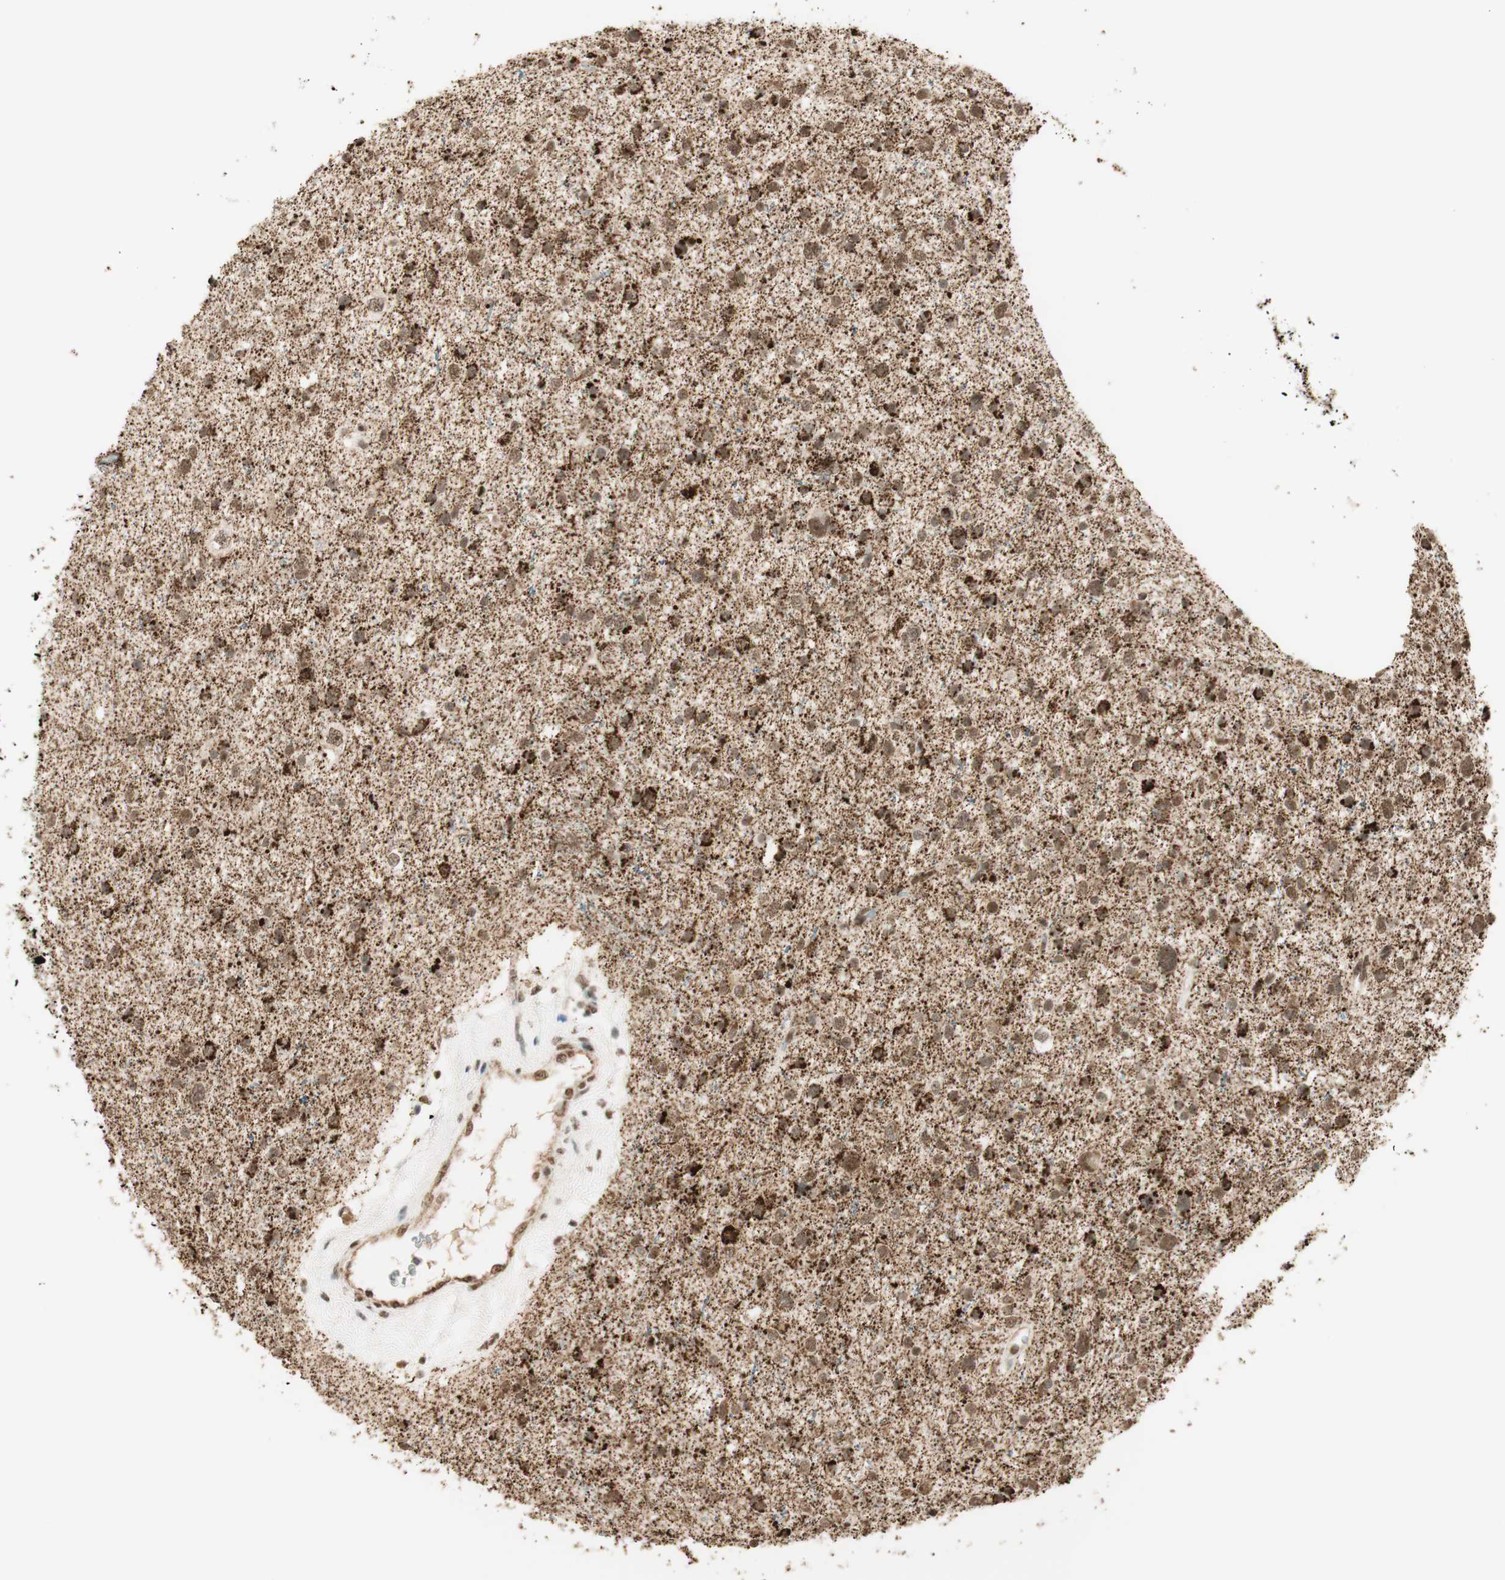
{"staining": {"intensity": "moderate", "quantity": ">75%", "location": "cytoplasmic/membranous,nuclear"}, "tissue": "glioma", "cell_type": "Tumor cells", "image_type": "cancer", "snomed": [{"axis": "morphology", "description": "Glioma, malignant, Low grade"}, {"axis": "topography", "description": "Brain"}], "caption": "IHC of glioma reveals medium levels of moderate cytoplasmic/membranous and nuclear positivity in about >75% of tumor cells. (Stains: DAB in brown, nuclei in blue, Microscopy: brightfield microscopy at high magnification).", "gene": "ZNF782", "patient": {"sex": "female", "age": 37}}